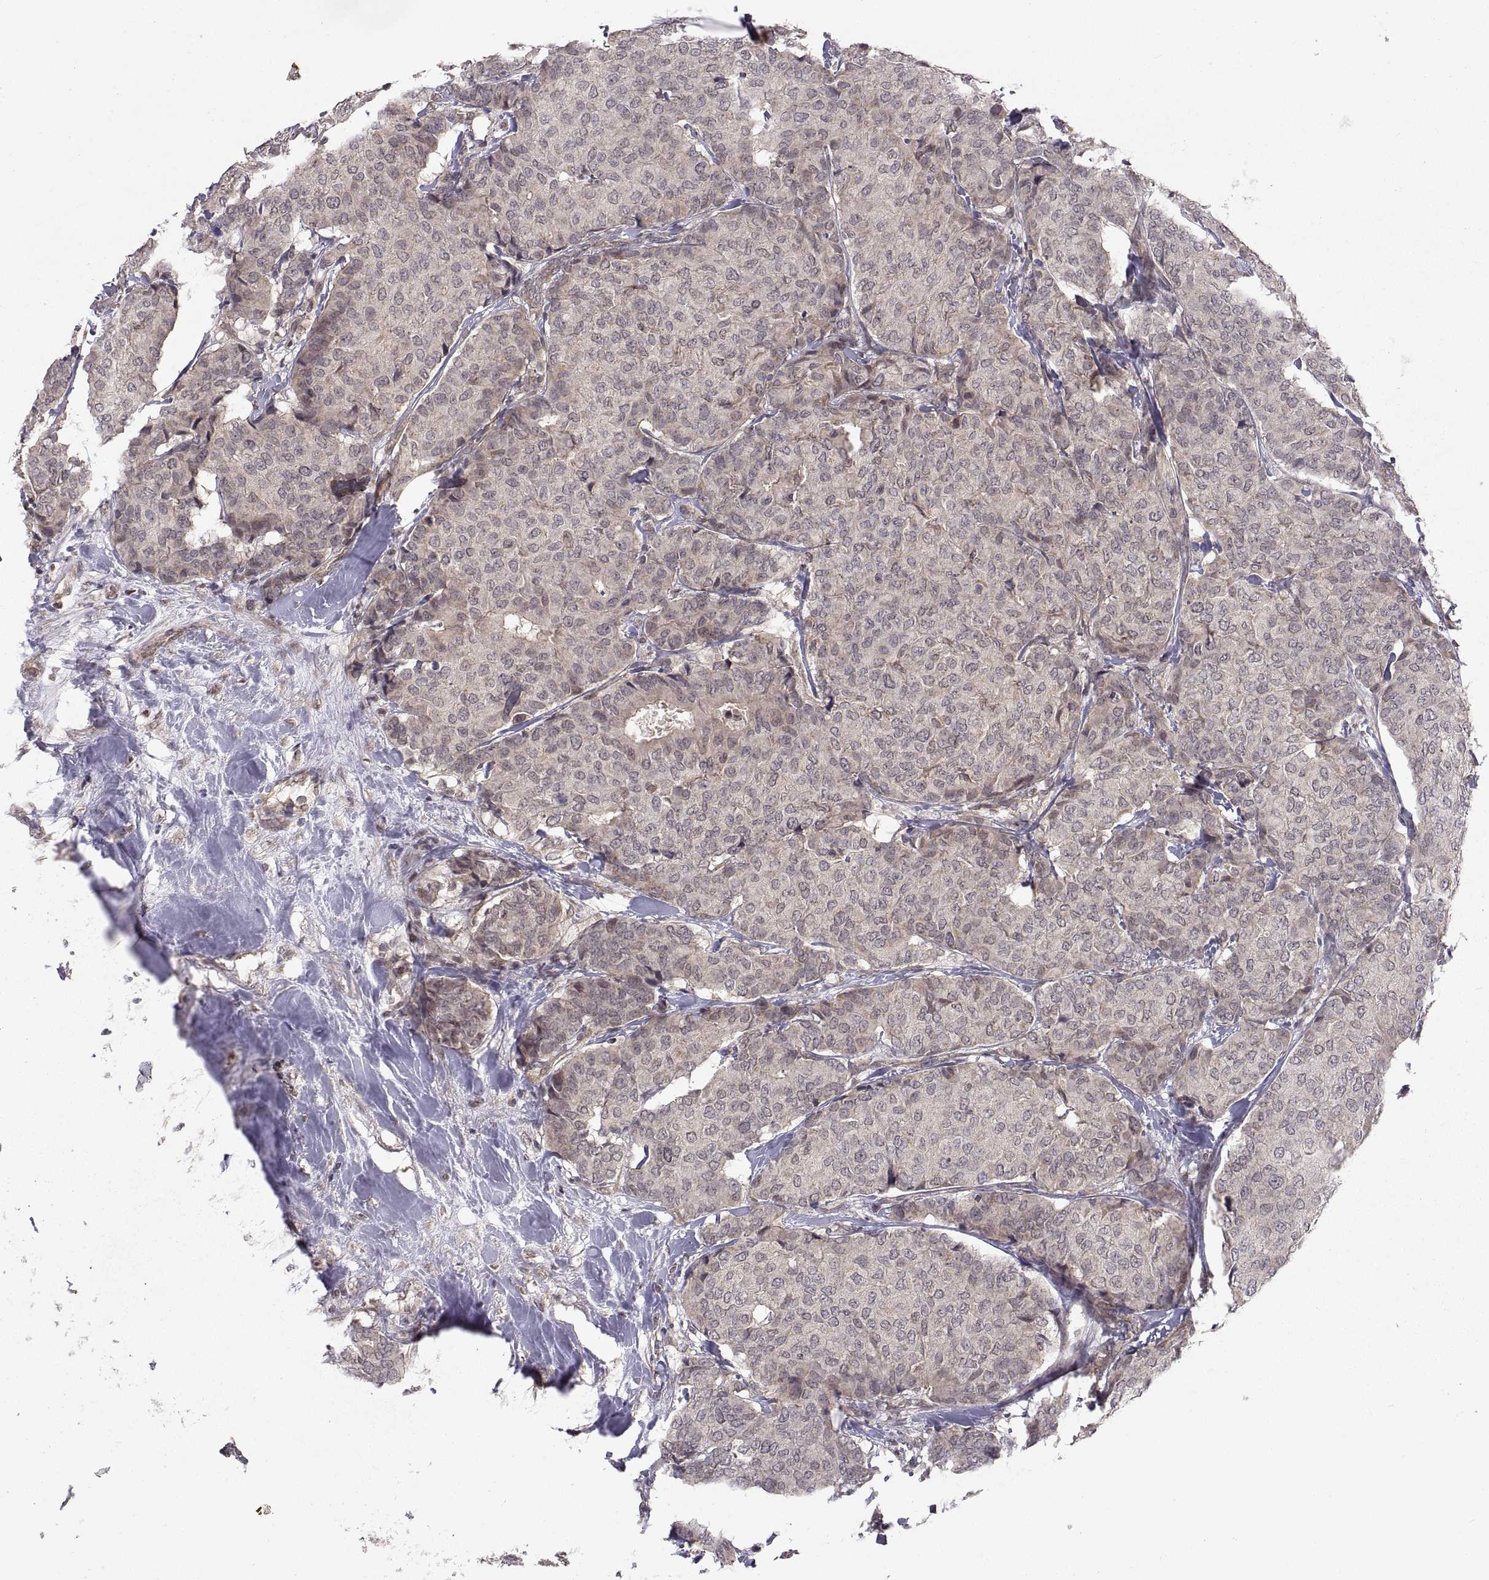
{"staining": {"intensity": "weak", "quantity": "<25%", "location": "cytoplasmic/membranous"}, "tissue": "breast cancer", "cell_type": "Tumor cells", "image_type": "cancer", "snomed": [{"axis": "morphology", "description": "Duct carcinoma"}, {"axis": "topography", "description": "Breast"}], "caption": "A micrograph of breast cancer (intraductal carcinoma) stained for a protein demonstrates no brown staining in tumor cells.", "gene": "ABL2", "patient": {"sex": "female", "age": 75}}